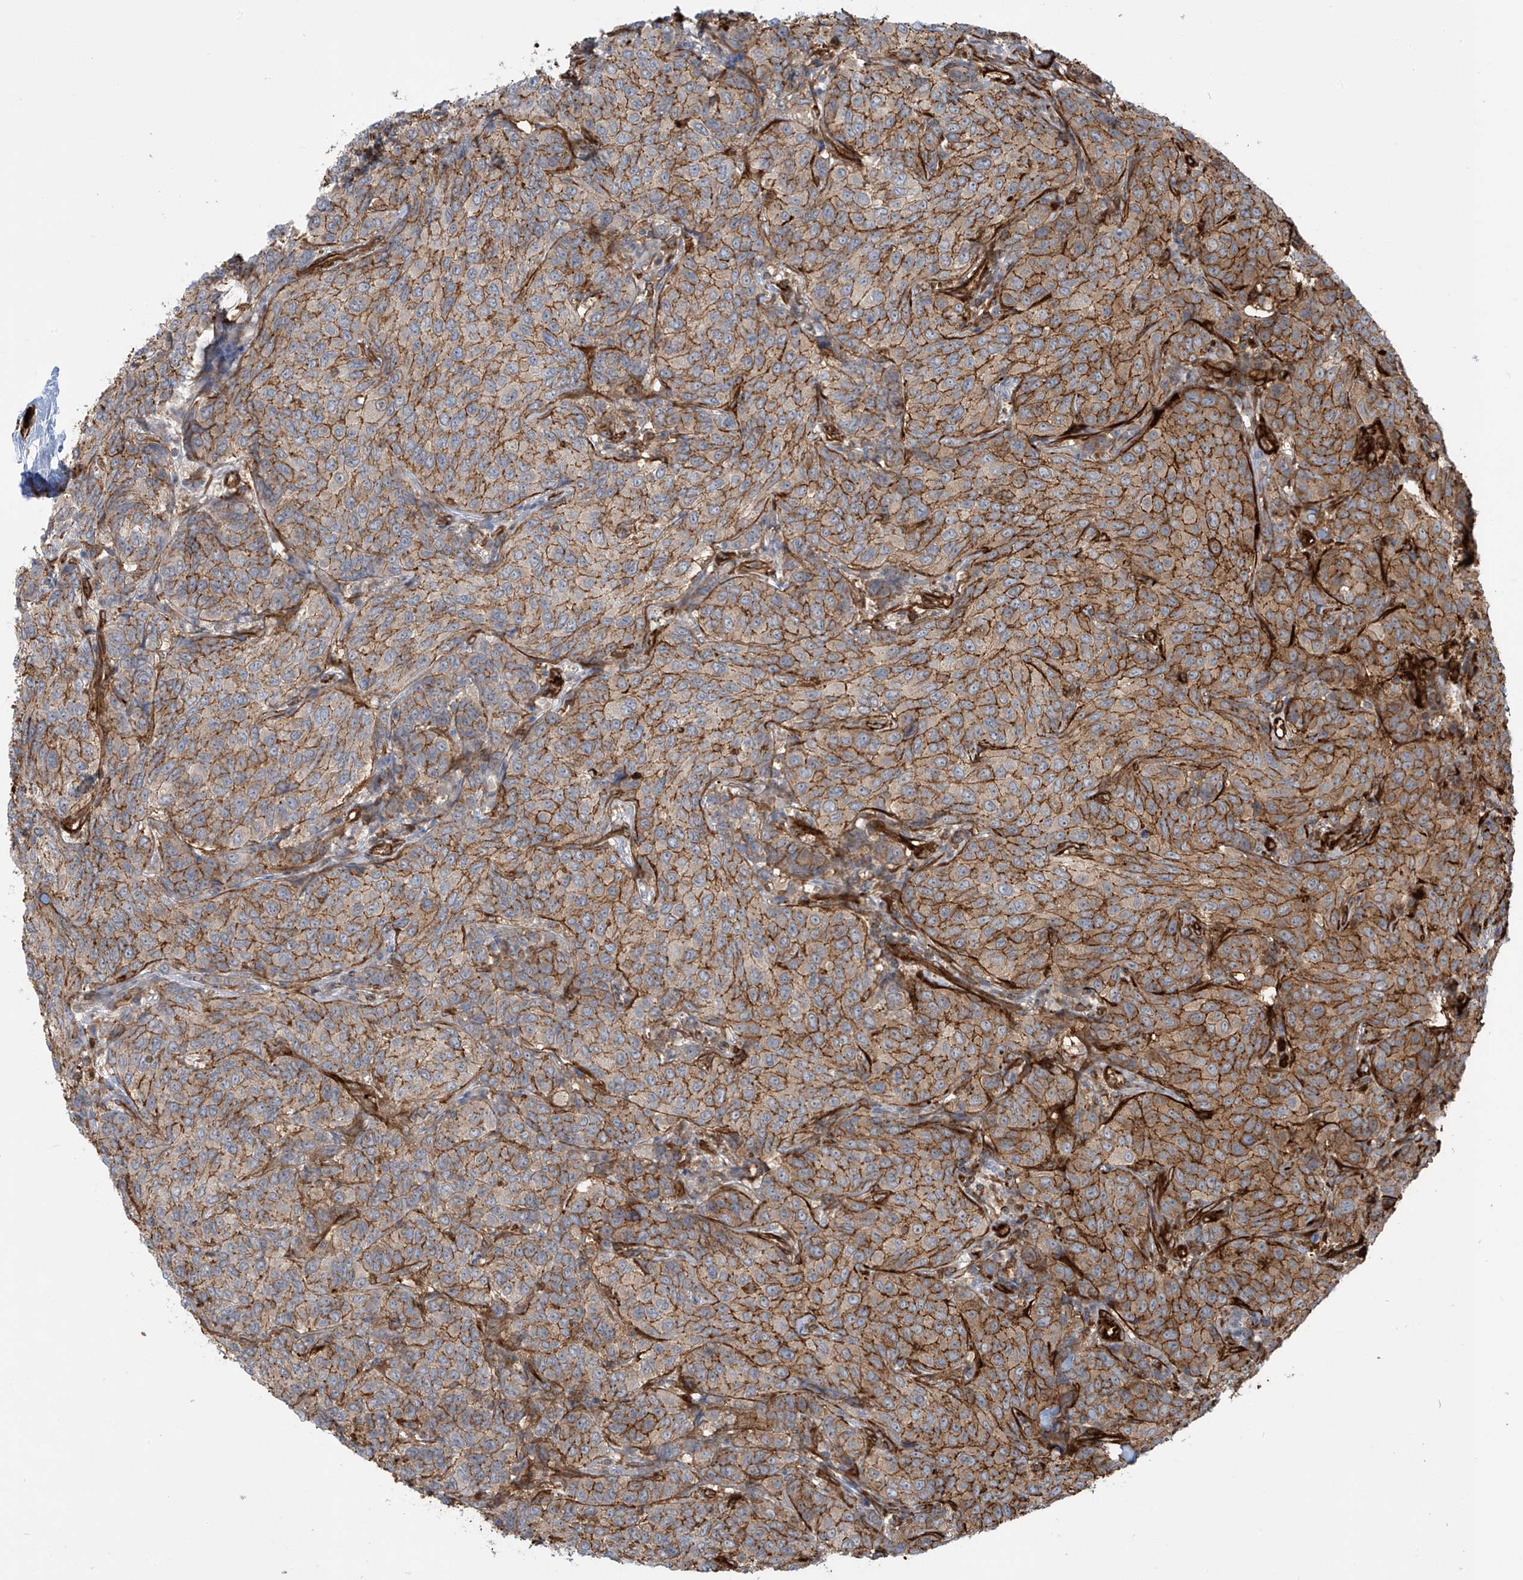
{"staining": {"intensity": "moderate", "quantity": ">75%", "location": "cytoplasmic/membranous"}, "tissue": "breast cancer", "cell_type": "Tumor cells", "image_type": "cancer", "snomed": [{"axis": "morphology", "description": "Duct carcinoma"}, {"axis": "topography", "description": "Breast"}], "caption": "The micrograph exhibits immunohistochemical staining of breast cancer (intraductal carcinoma). There is moderate cytoplasmic/membranous expression is appreciated in approximately >75% of tumor cells. The staining was performed using DAB (3,3'-diaminobenzidine), with brown indicating positive protein expression. Nuclei are stained blue with hematoxylin.", "gene": "SLC9A2", "patient": {"sex": "female", "age": 55}}